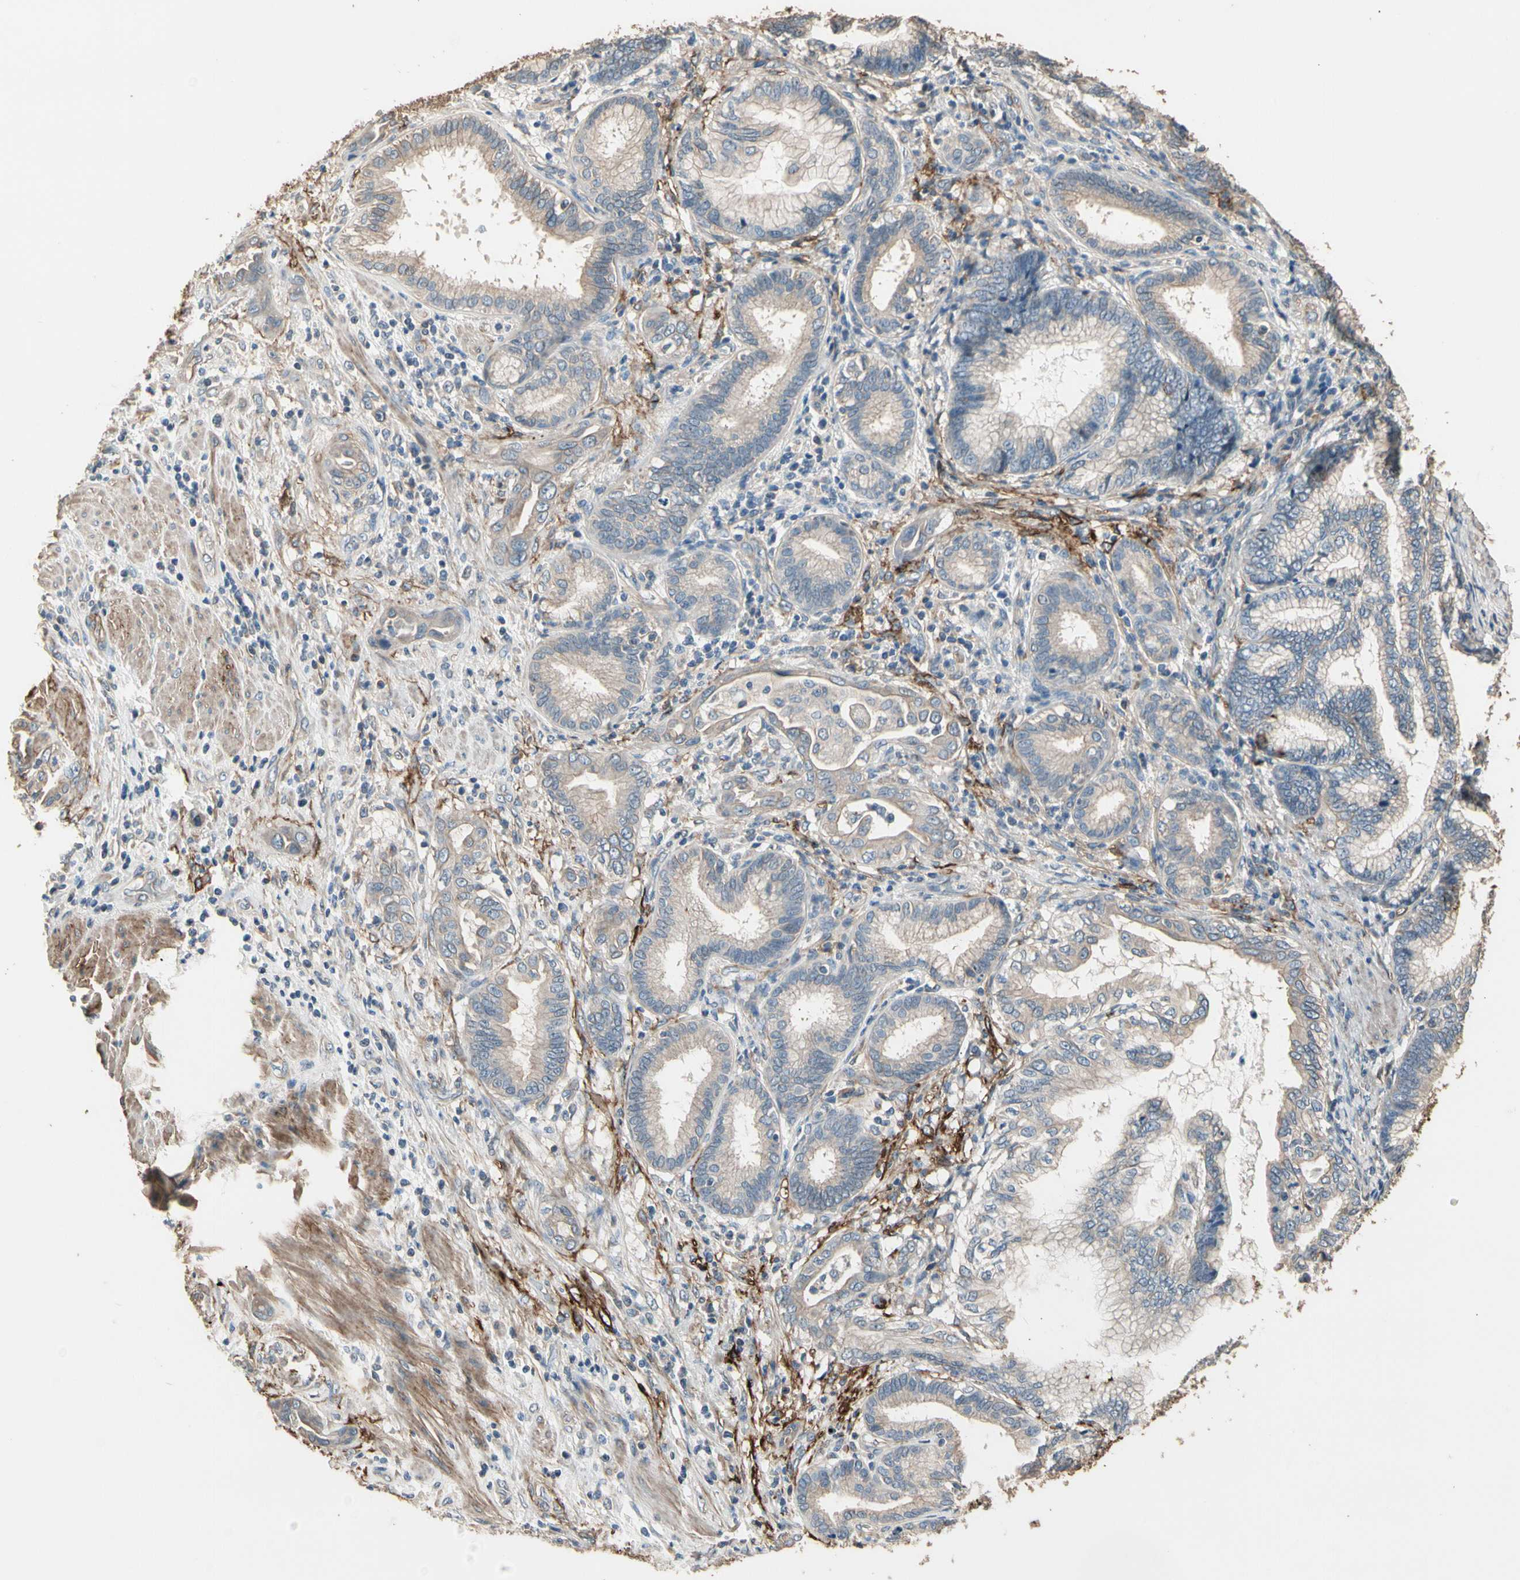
{"staining": {"intensity": "weak", "quantity": ">75%", "location": "cytoplasmic/membranous"}, "tissue": "pancreatic cancer", "cell_type": "Tumor cells", "image_type": "cancer", "snomed": [{"axis": "morphology", "description": "Adenocarcinoma, NOS"}, {"axis": "topography", "description": "Pancreas"}], "caption": "Immunohistochemistry staining of adenocarcinoma (pancreatic), which shows low levels of weak cytoplasmic/membranous expression in about >75% of tumor cells indicating weak cytoplasmic/membranous protein staining. The staining was performed using DAB (brown) for protein detection and nuclei were counterstained in hematoxylin (blue).", "gene": "SUSD2", "patient": {"sex": "female", "age": 64}}